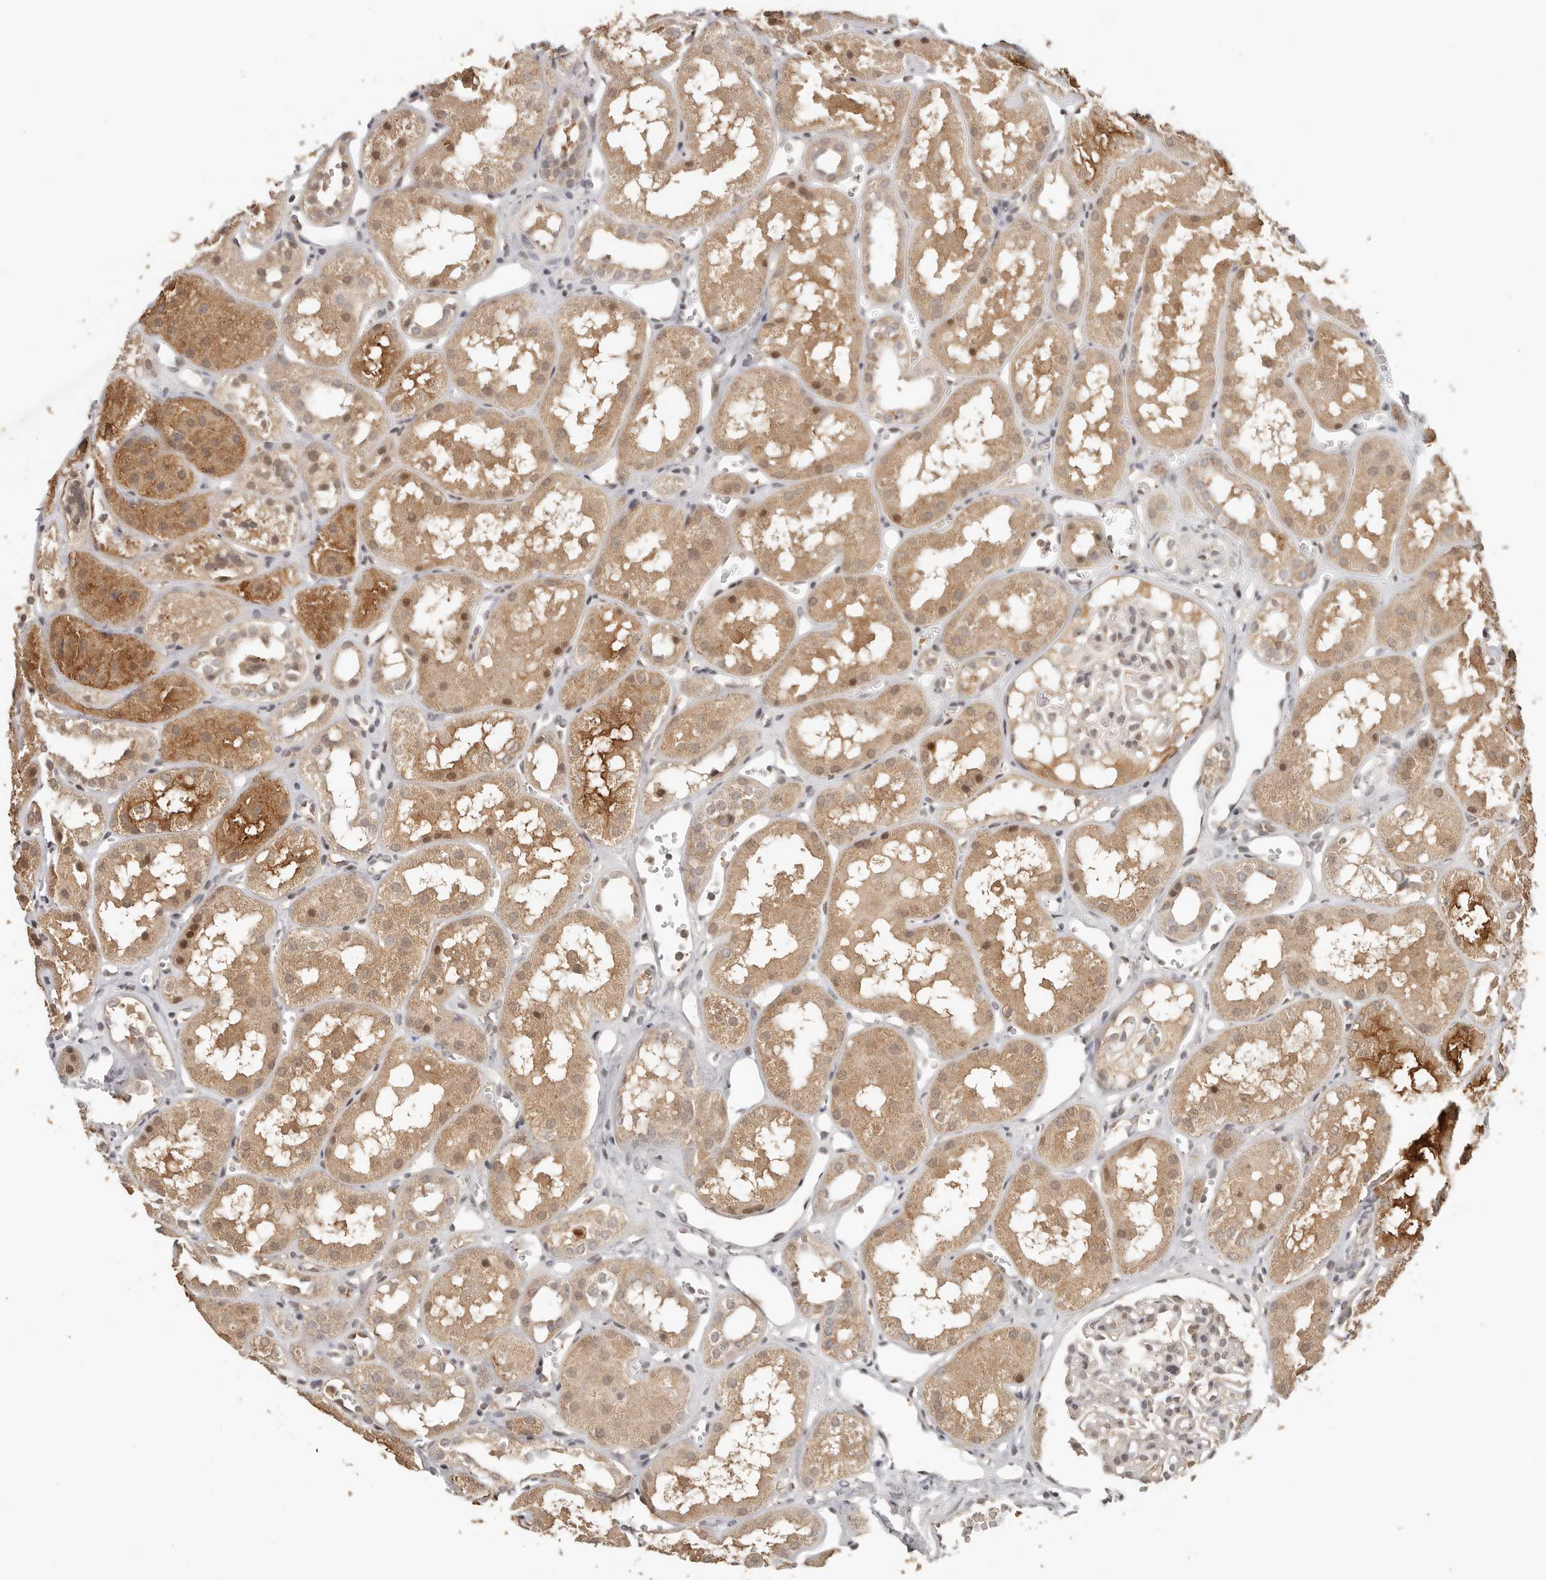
{"staining": {"intensity": "weak", "quantity": "<25%", "location": "nuclear"}, "tissue": "kidney", "cell_type": "Cells in glomeruli", "image_type": "normal", "snomed": [{"axis": "morphology", "description": "Normal tissue, NOS"}, {"axis": "topography", "description": "Kidney"}], "caption": "IHC of normal kidney demonstrates no positivity in cells in glomeruli.", "gene": "SEC14L1", "patient": {"sex": "male", "age": 16}}